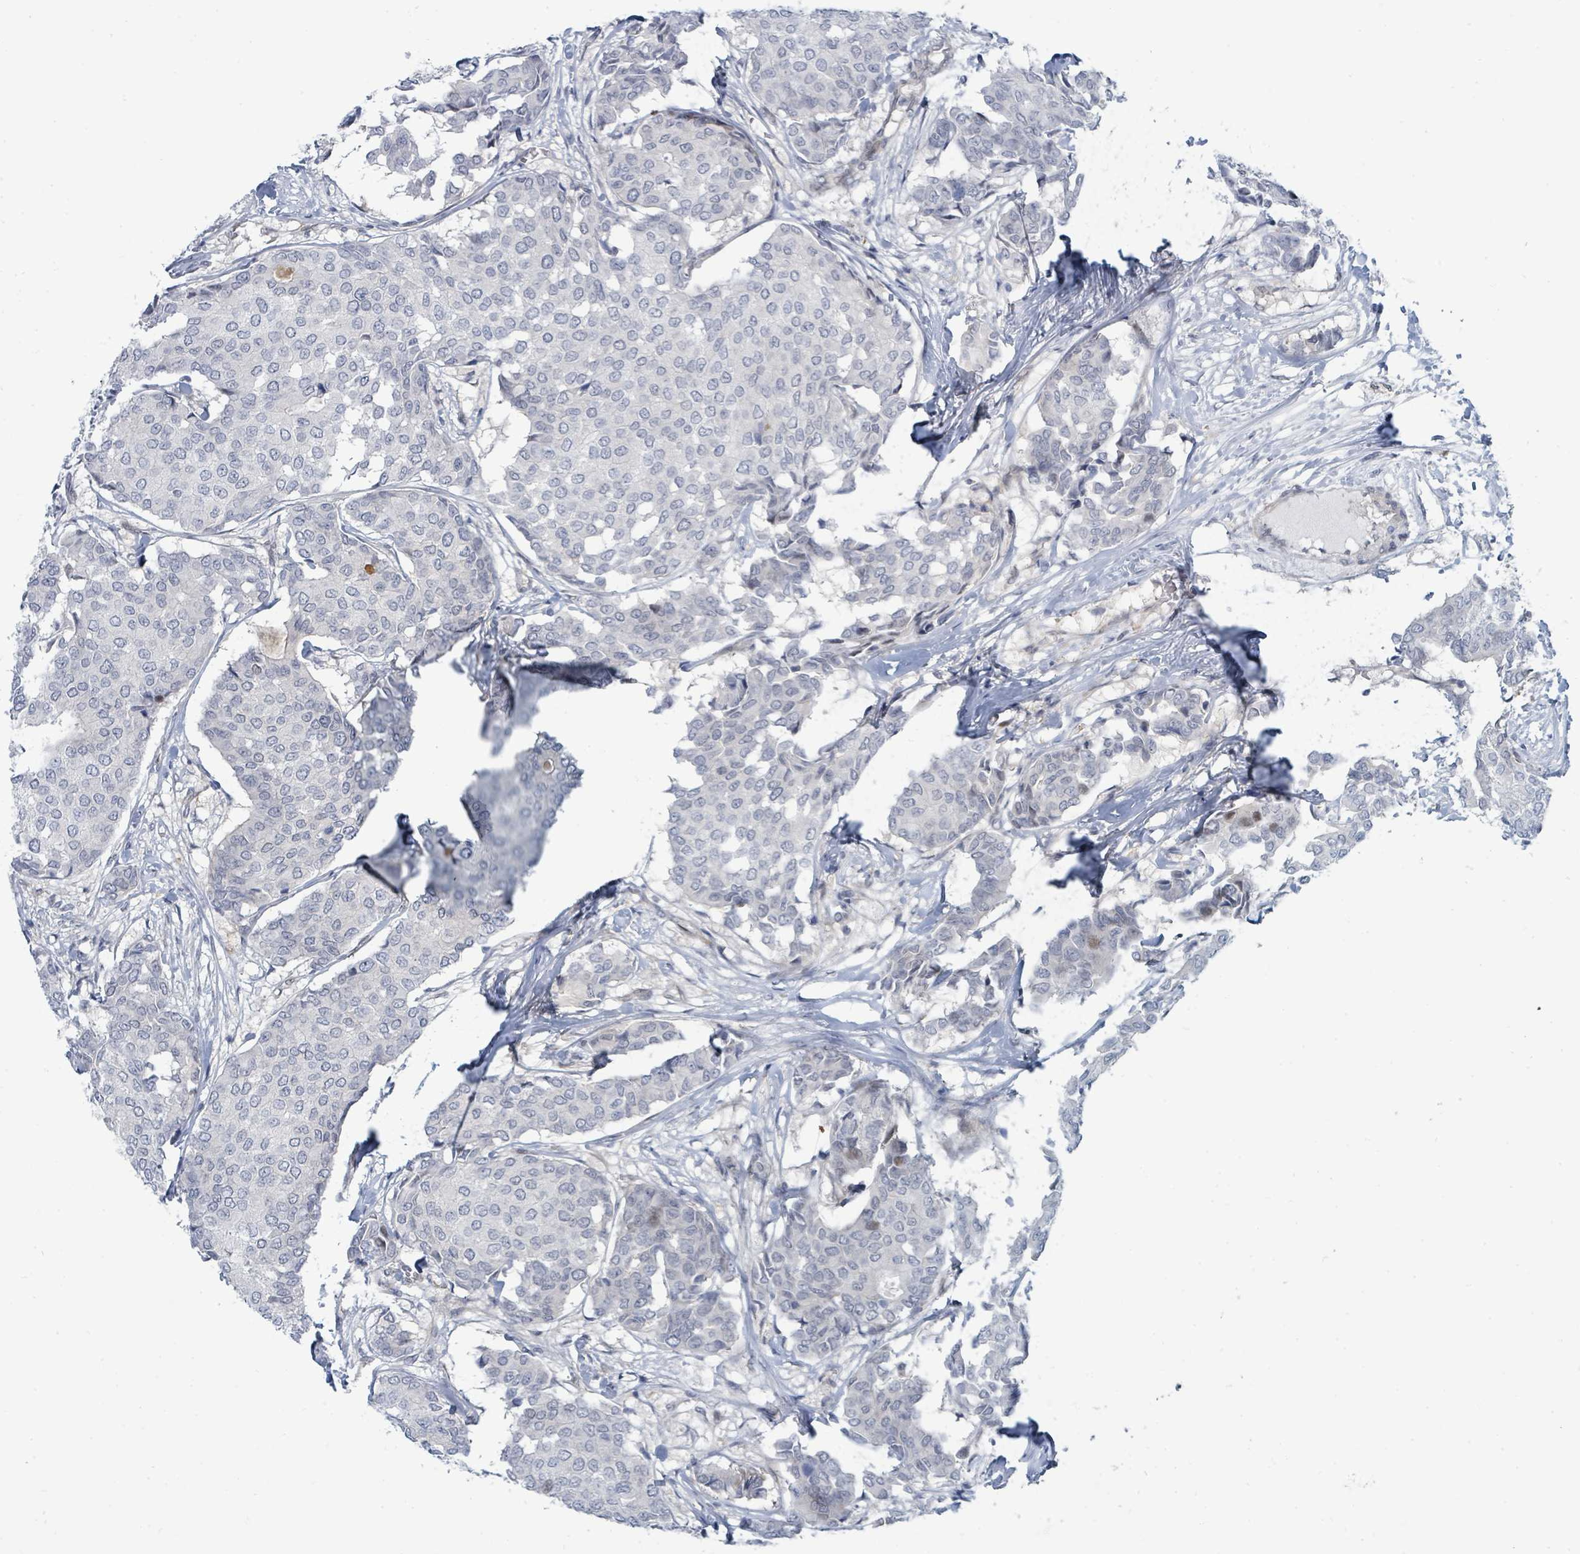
{"staining": {"intensity": "negative", "quantity": "none", "location": "none"}, "tissue": "breast cancer", "cell_type": "Tumor cells", "image_type": "cancer", "snomed": [{"axis": "morphology", "description": "Duct carcinoma"}, {"axis": "topography", "description": "Breast"}], "caption": "A high-resolution photomicrograph shows IHC staining of breast cancer, which shows no significant positivity in tumor cells.", "gene": "SUMO4", "patient": {"sex": "female", "age": 75}}